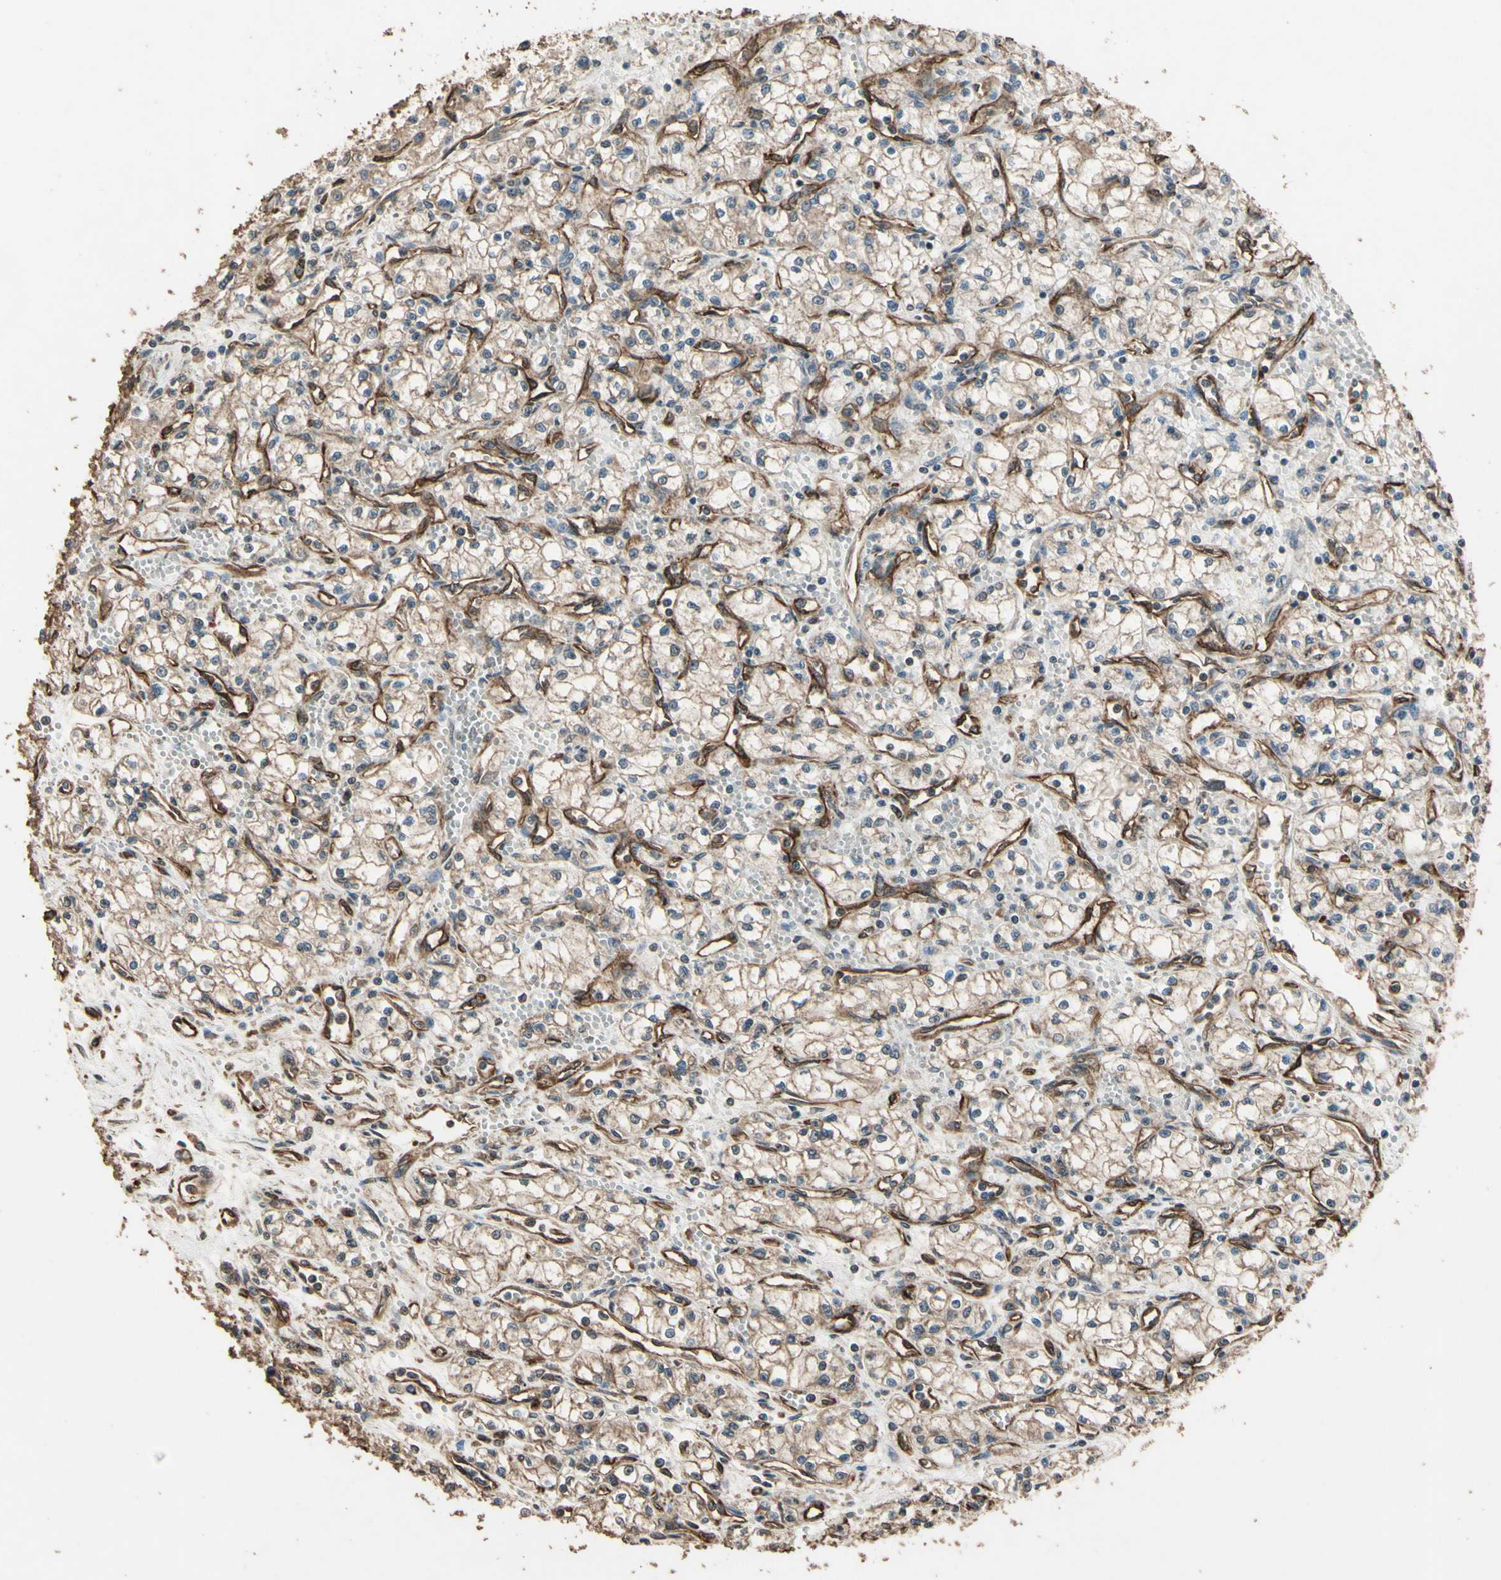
{"staining": {"intensity": "weak", "quantity": ">75%", "location": "cytoplasmic/membranous"}, "tissue": "renal cancer", "cell_type": "Tumor cells", "image_type": "cancer", "snomed": [{"axis": "morphology", "description": "Normal tissue, NOS"}, {"axis": "morphology", "description": "Adenocarcinoma, NOS"}, {"axis": "topography", "description": "Kidney"}], "caption": "Weak cytoplasmic/membranous expression is present in about >75% of tumor cells in adenocarcinoma (renal).", "gene": "TSPO", "patient": {"sex": "male", "age": 59}}